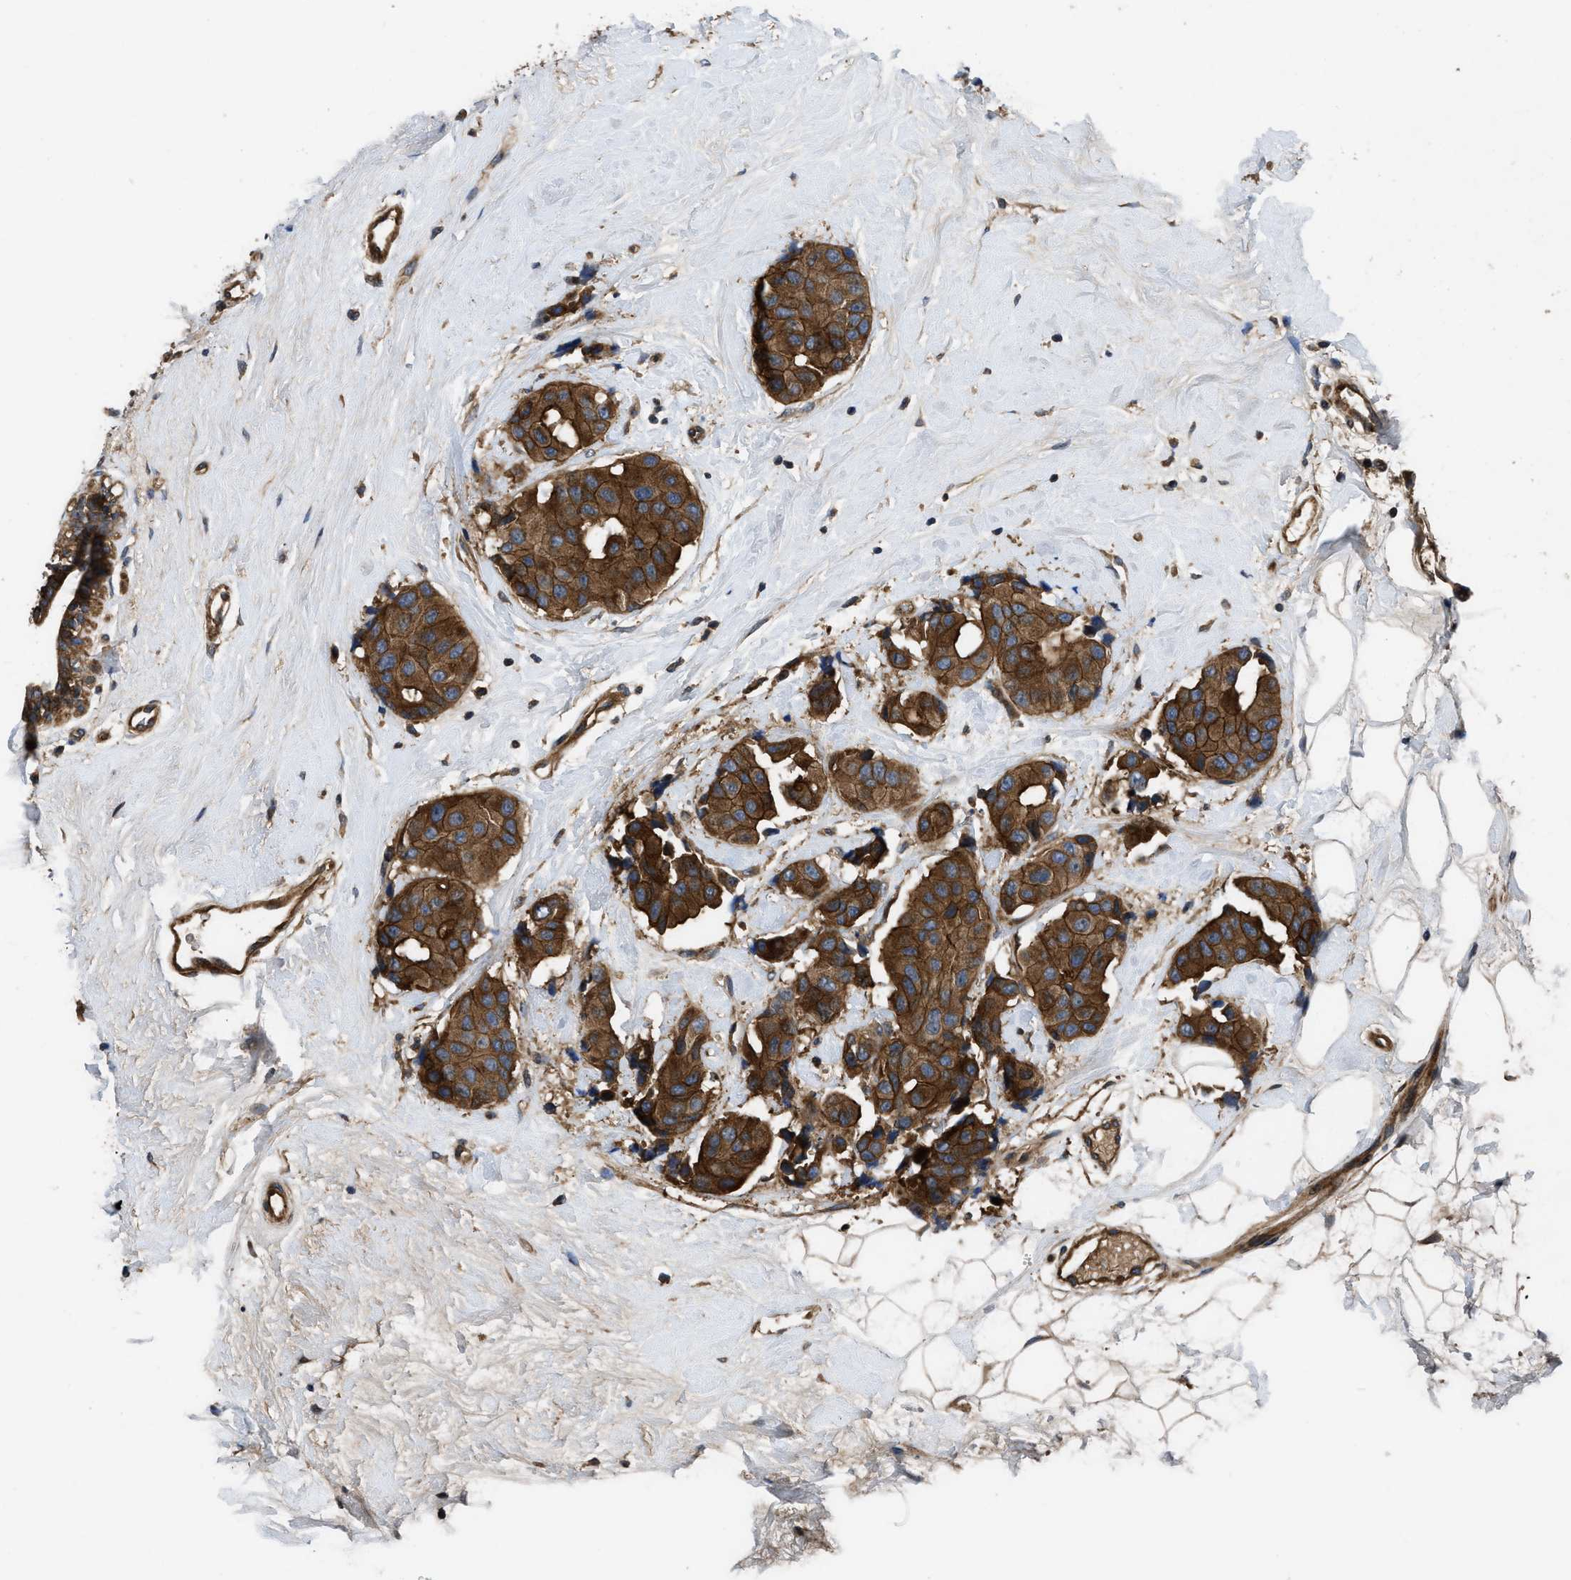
{"staining": {"intensity": "strong", "quantity": ">75%", "location": "cytoplasmic/membranous"}, "tissue": "breast cancer", "cell_type": "Tumor cells", "image_type": "cancer", "snomed": [{"axis": "morphology", "description": "Normal tissue, NOS"}, {"axis": "morphology", "description": "Duct carcinoma"}, {"axis": "topography", "description": "Breast"}], "caption": "Breast cancer (invasive ductal carcinoma) tissue reveals strong cytoplasmic/membranous positivity in about >75% of tumor cells", "gene": "CNNM3", "patient": {"sex": "female", "age": 39}}